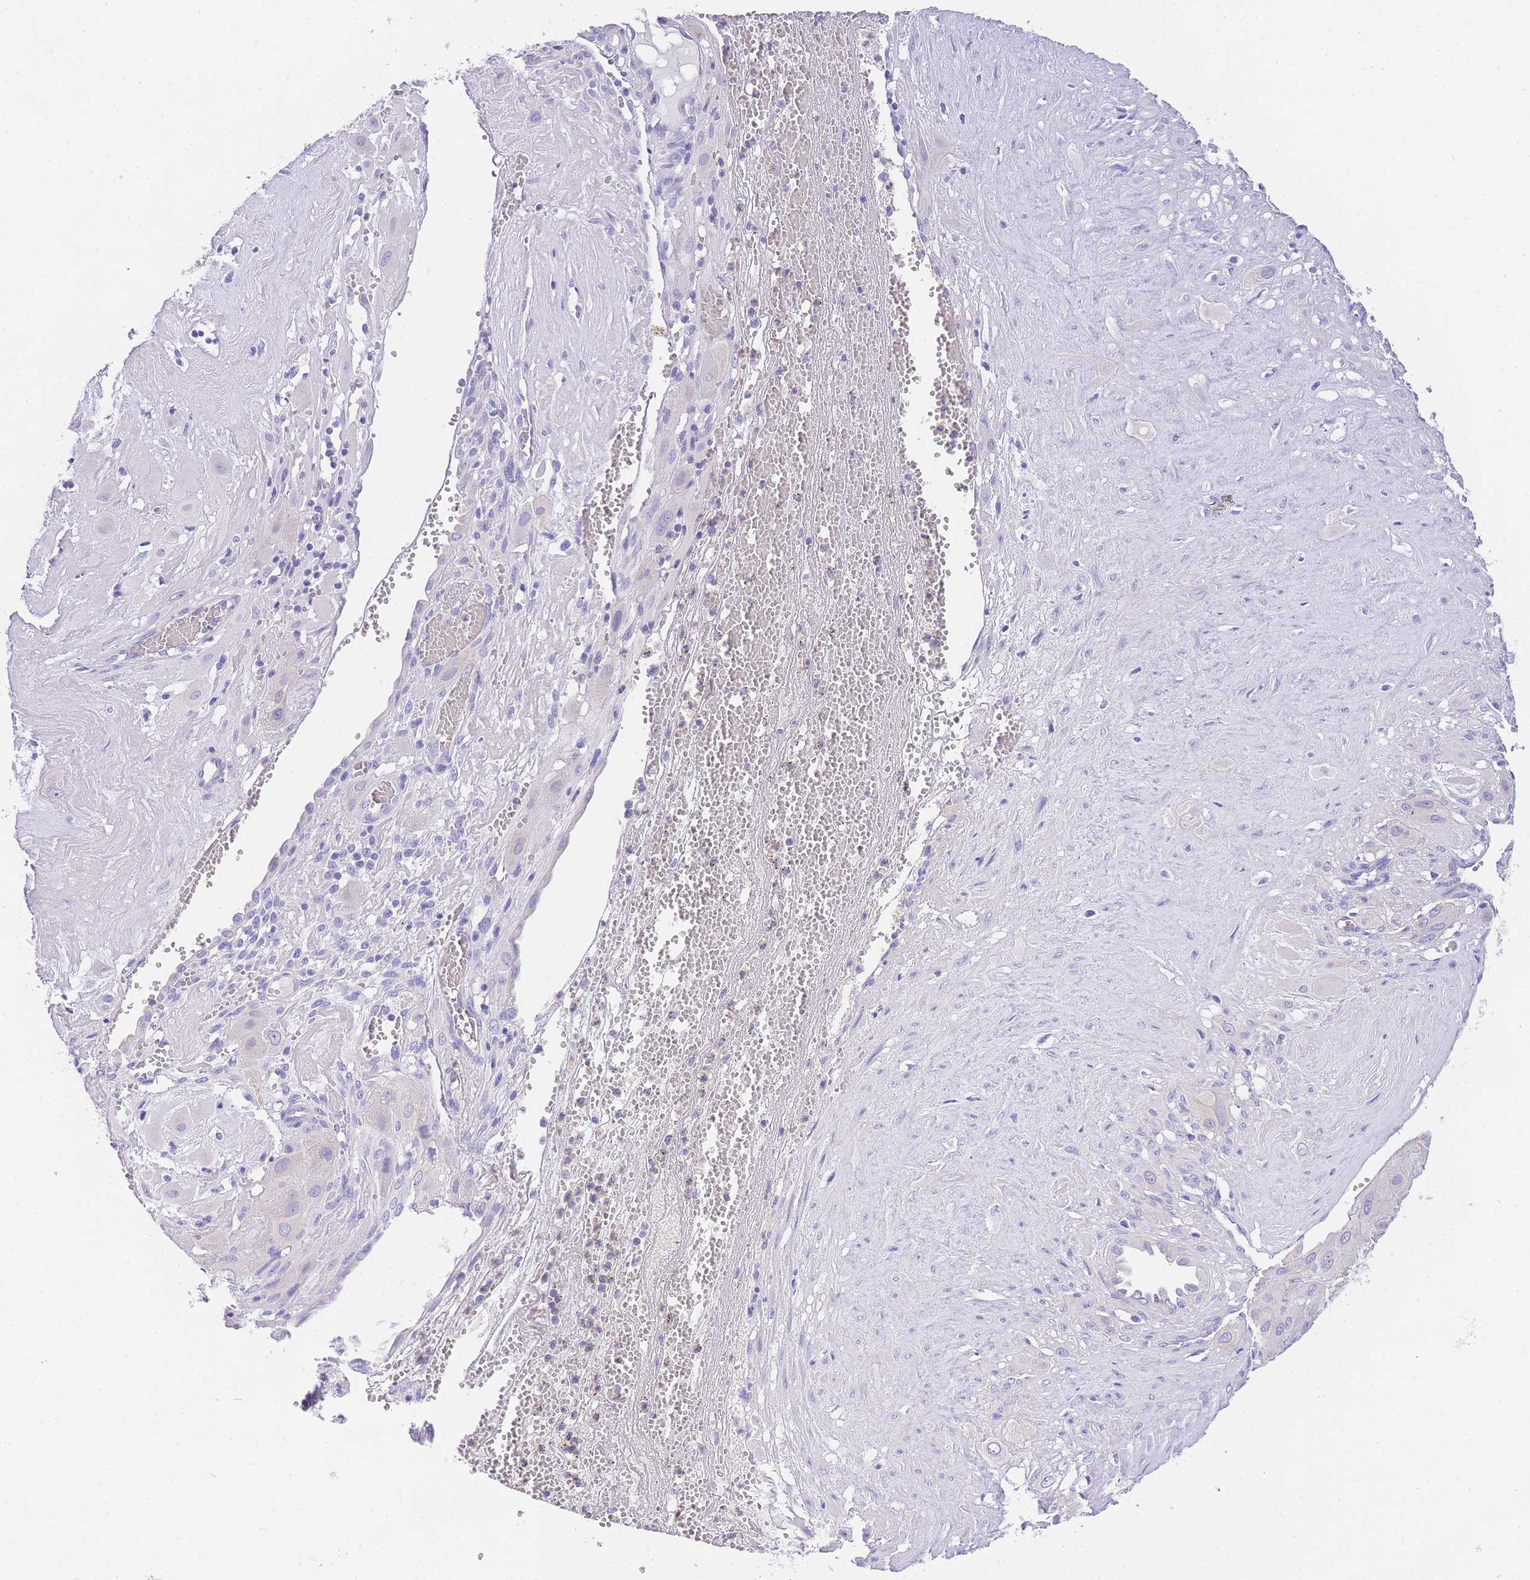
{"staining": {"intensity": "negative", "quantity": "none", "location": "none"}, "tissue": "cervical cancer", "cell_type": "Tumor cells", "image_type": "cancer", "snomed": [{"axis": "morphology", "description": "Squamous cell carcinoma, NOS"}, {"axis": "topography", "description": "Cervix"}], "caption": "High magnification brightfield microscopy of cervical cancer stained with DAB (3,3'-diaminobenzidine) (brown) and counterstained with hematoxylin (blue): tumor cells show no significant staining. (Stains: DAB immunohistochemistry (IHC) with hematoxylin counter stain, Microscopy: brightfield microscopy at high magnification).", "gene": "EPN2", "patient": {"sex": "female", "age": 34}}